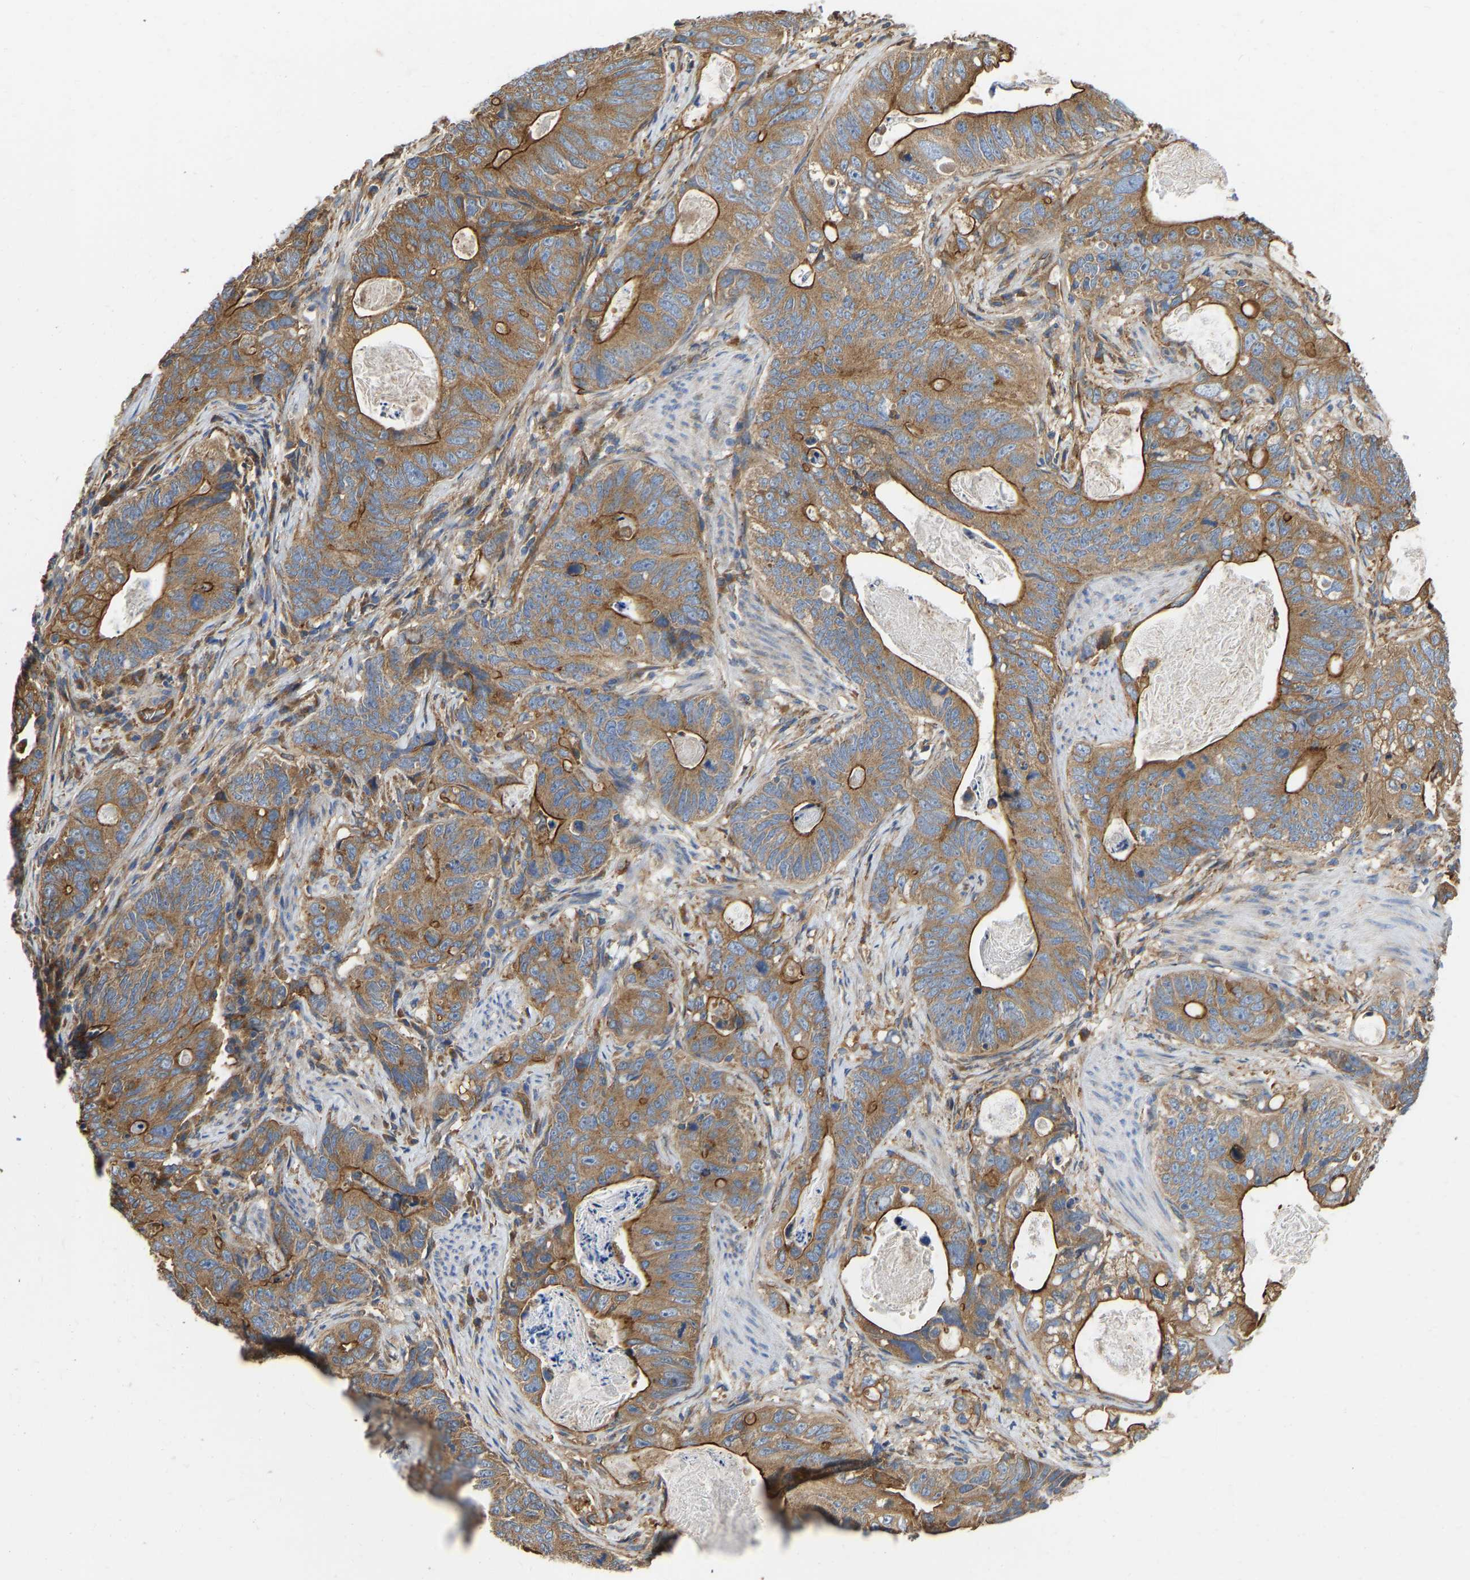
{"staining": {"intensity": "moderate", "quantity": ">75%", "location": "cytoplasmic/membranous"}, "tissue": "stomach cancer", "cell_type": "Tumor cells", "image_type": "cancer", "snomed": [{"axis": "morphology", "description": "Normal tissue, NOS"}, {"axis": "morphology", "description": "Adenocarcinoma, NOS"}, {"axis": "topography", "description": "Stomach"}], "caption": "Immunohistochemistry (IHC) histopathology image of stomach cancer stained for a protein (brown), which exhibits medium levels of moderate cytoplasmic/membranous staining in about >75% of tumor cells.", "gene": "FLNB", "patient": {"sex": "female", "age": 89}}